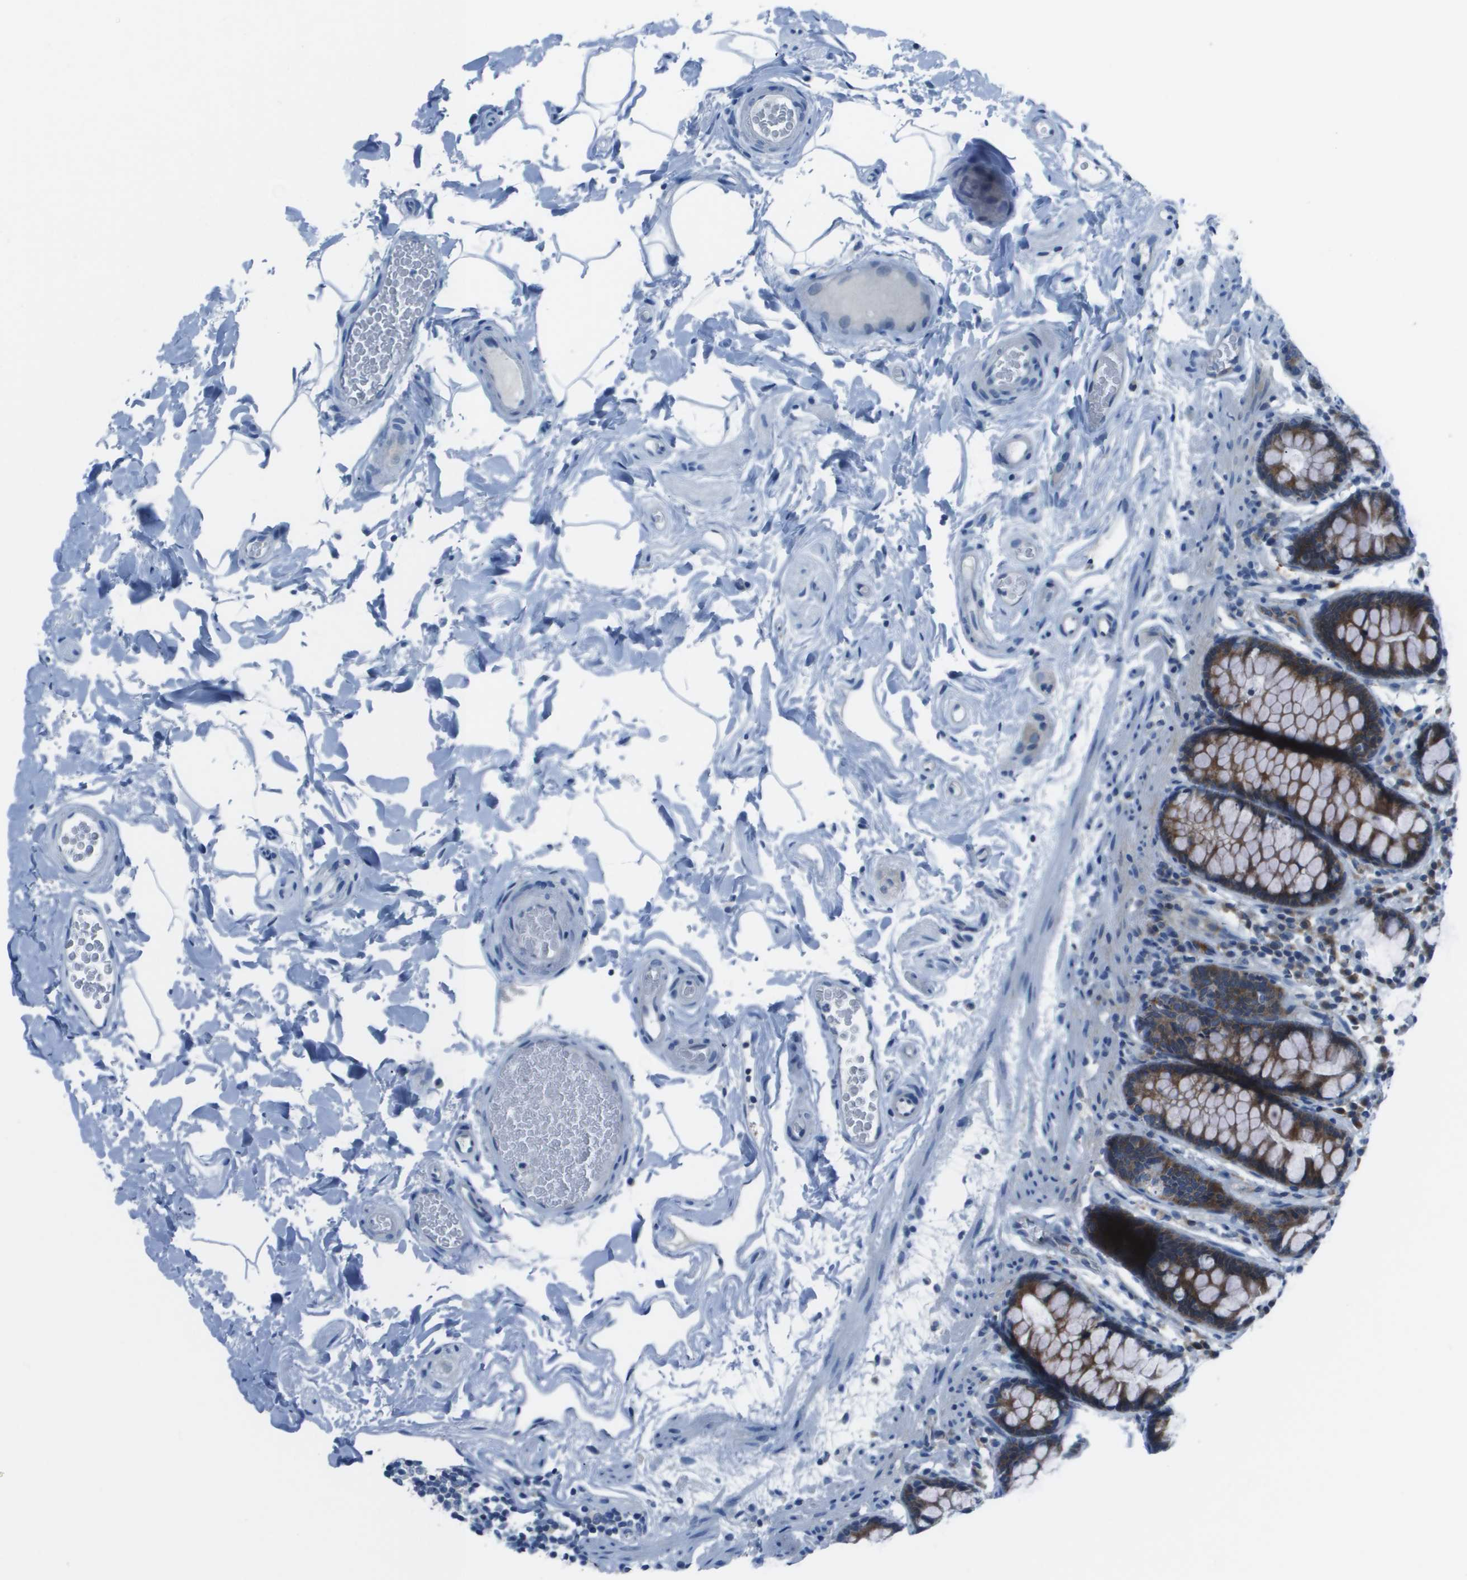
{"staining": {"intensity": "negative", "quantity": "none", "location": "none"}, "tissue": "colon", "cell_type": "Endothelial cells", "image_type": "normal", "snomed": [{"axis": "morphology", "description": "Normal tissue, NOS"}, {"axis": "topography", "description": "Colon"}], "caption": "The image shows no significant staining in endothelial cells of colon. (Brightfield microscopy of DAB IHC at high magnification).", "gene": "STIP1", "patient": {"sex": "female", "age": 80}}